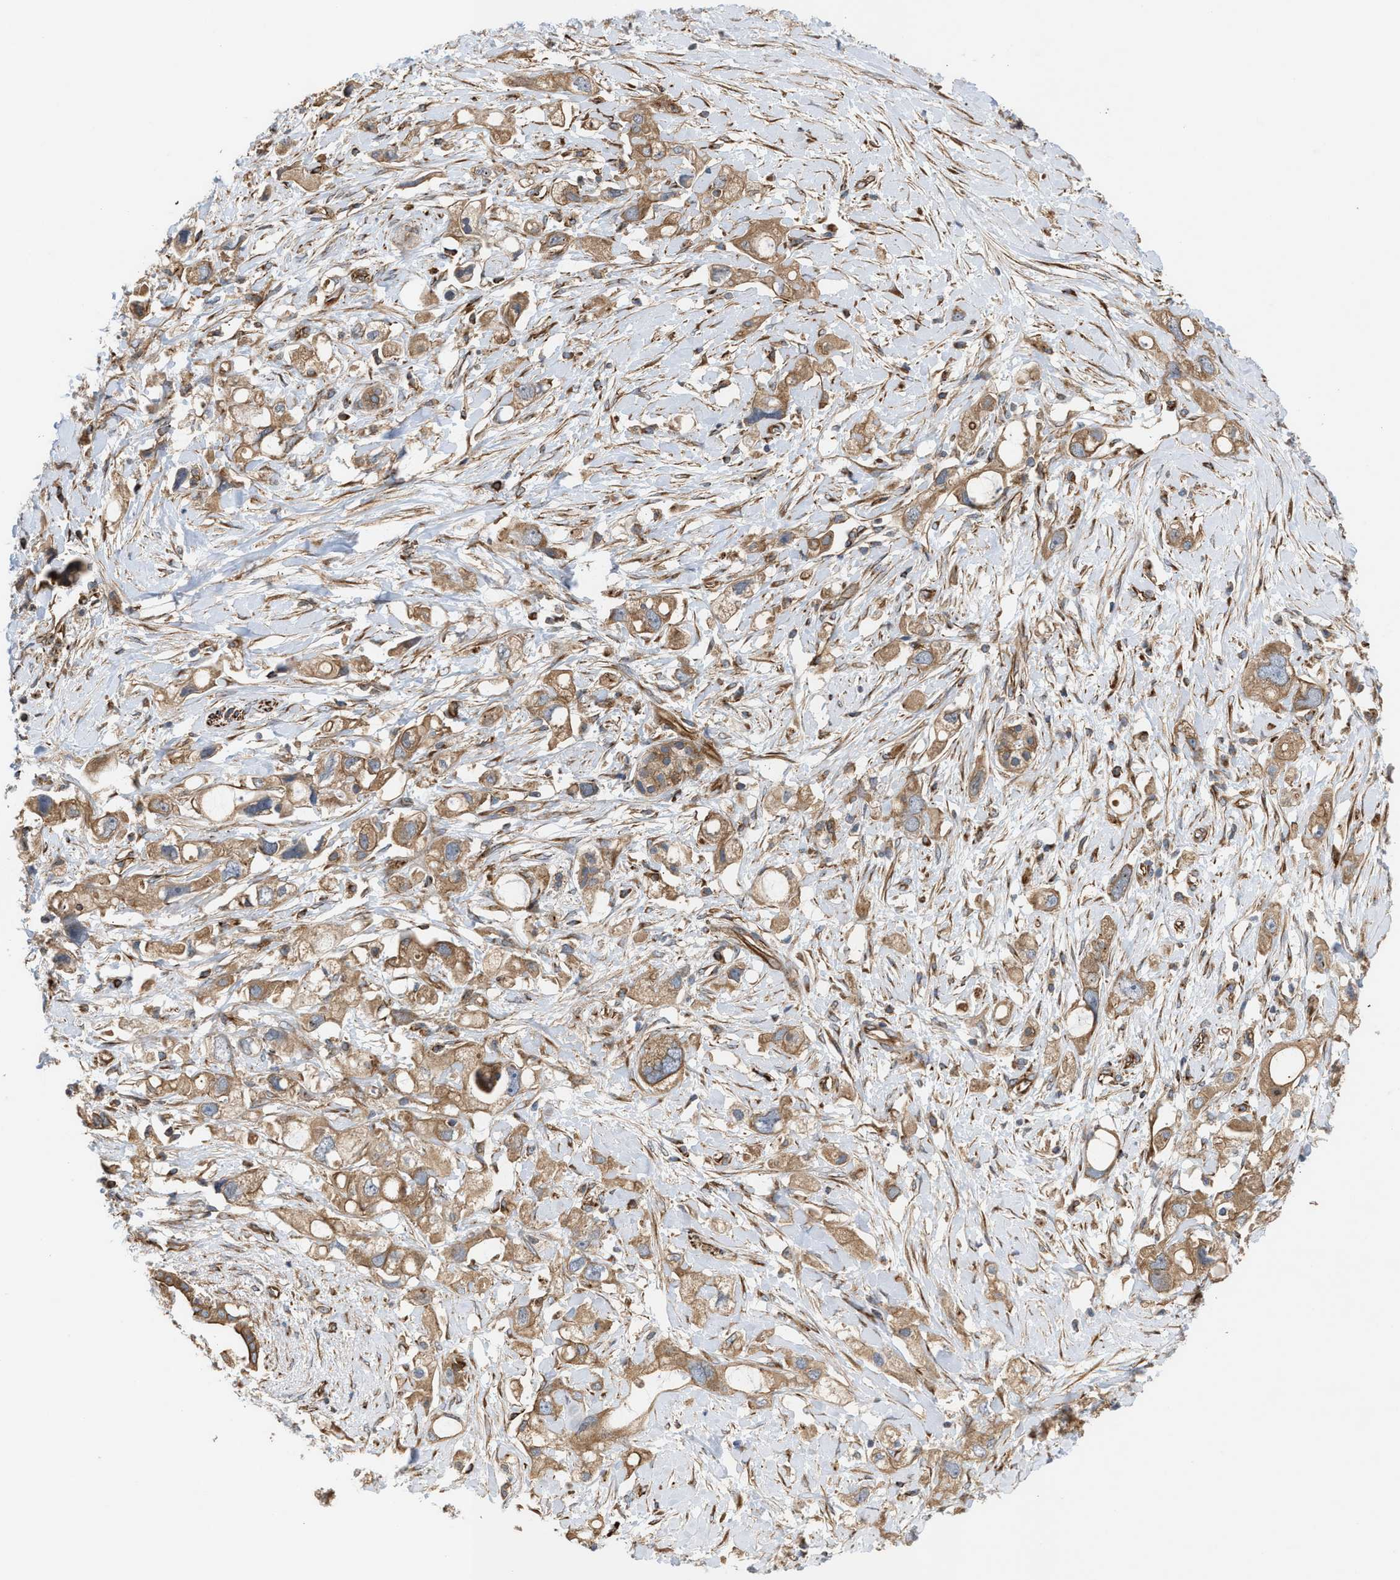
{"staining": {"intensity": "moderate", "quantity": ">75%", "location": "cytoplasmic/membranous"}, "tissue": "pancreatic cancer", "cell_type": "Tumor cells", "image_type": "cancer", "snomed": [{"axis": "morphology", "description": "Adenocarcinoma, NOS"}, {"axis": "topography", "description": "Pancreas"}], "caption": "Moderate cytoplasmic/membranous protein expression is present in about >75% of tumor cells in adenocarcinoma (pancreatic).", "gene": "EPS15L1", "patient": {"sex": "female", "age": 56}}